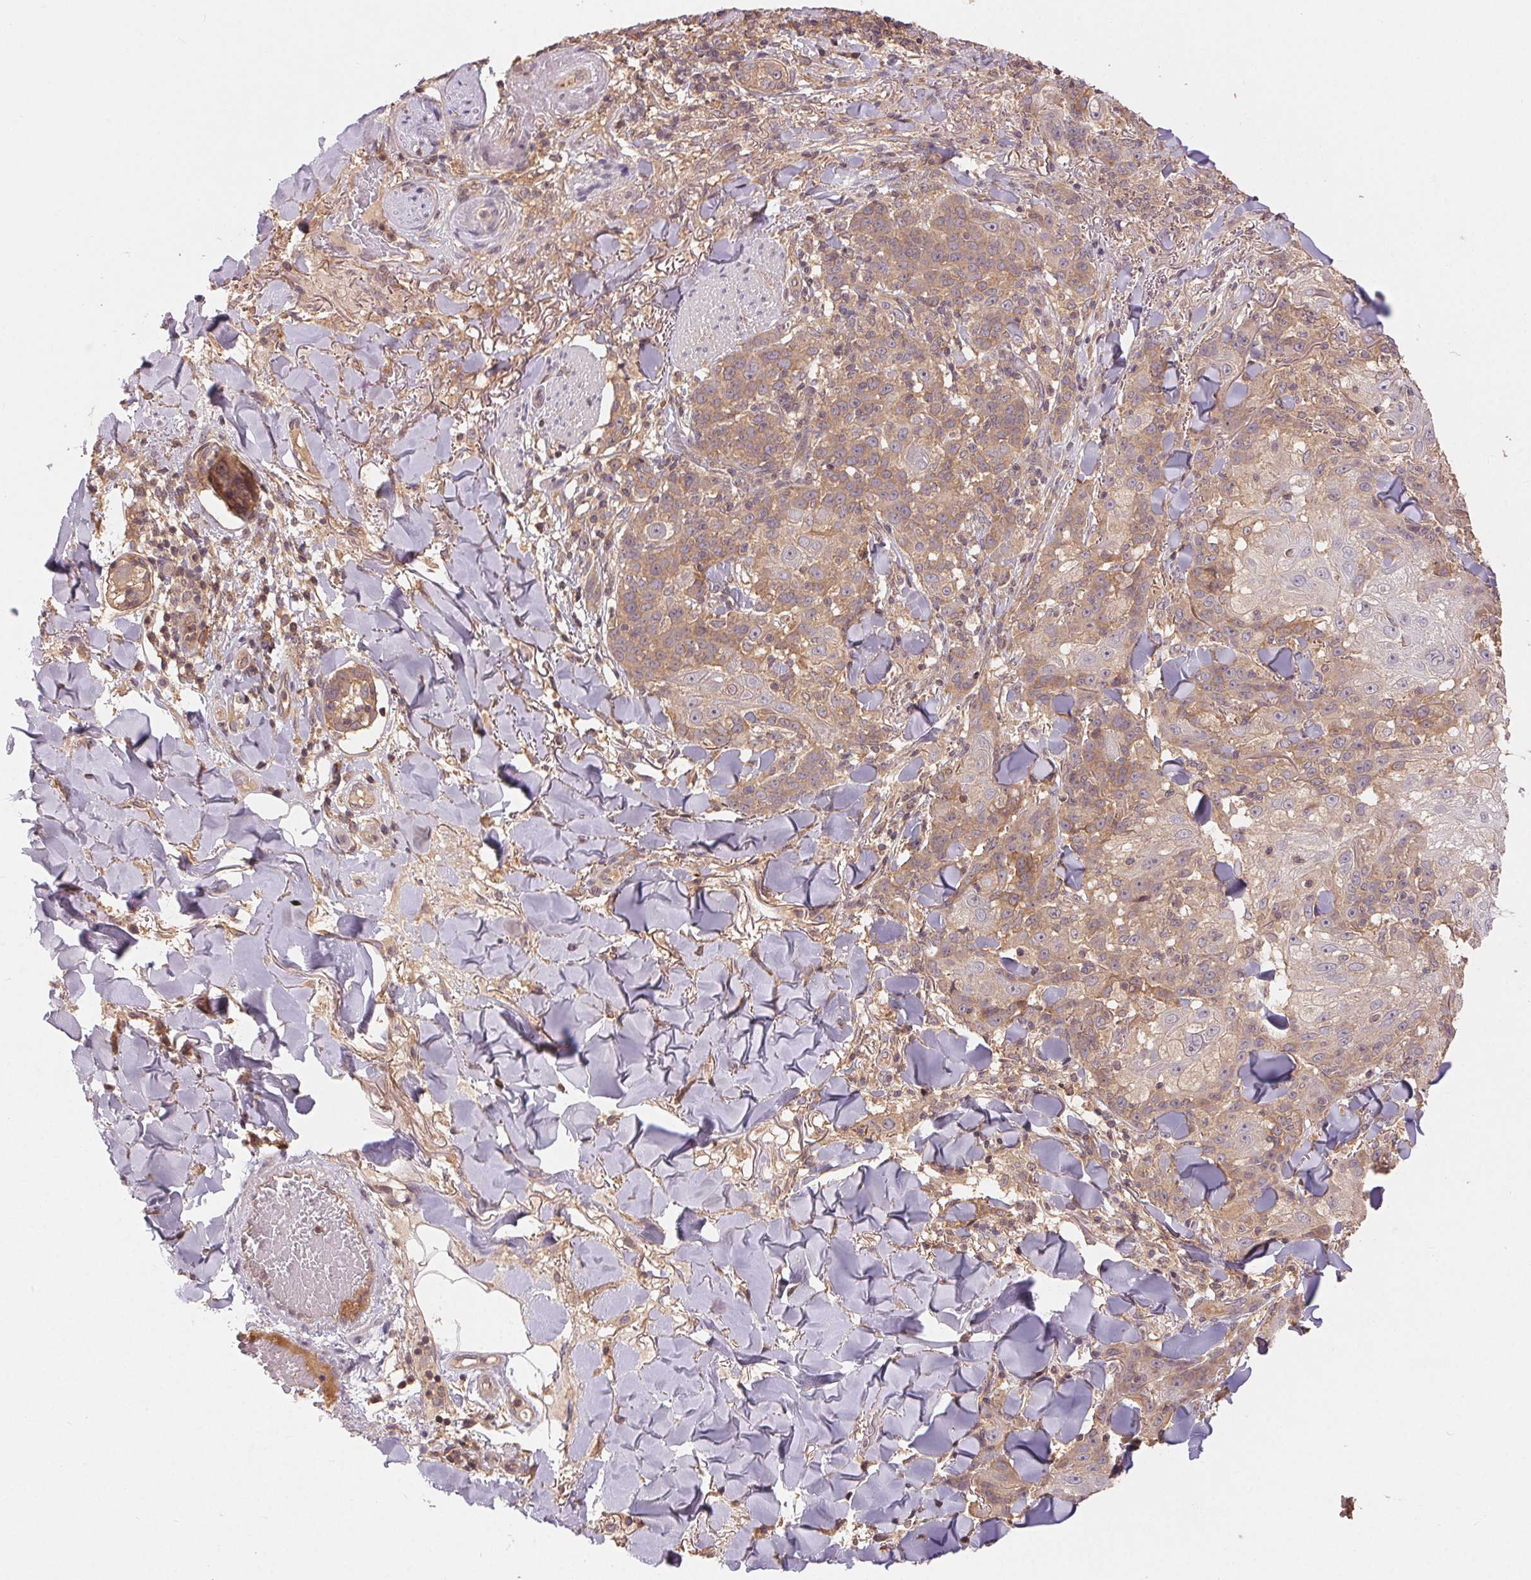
{"staining": {"intensity": "moderate", "quantity": "25%-75%", "location": "cytoplasmic/membranous"}, "tissue": "skin cancer", "cell_type": "Tumor cells", "image_type": "cancer", "snomed": [{"axis": "morphology", "description": "Normal tissue, NOS"}, {"axis": "morphology", "description": "Squamous cell carcinoma, NOS"}, {"axis": "topography", "description": "Skin"}], "caption": "Protein positivity by immunohistochemistry (IHC) shows moderate cytoplasmic/membranous positivity in about 25%-75% of tumor cells in squamous cell carcinoma (skin).", "gene": "MAPKAPK2", "patient": {"sex": "female", "age": 83}}